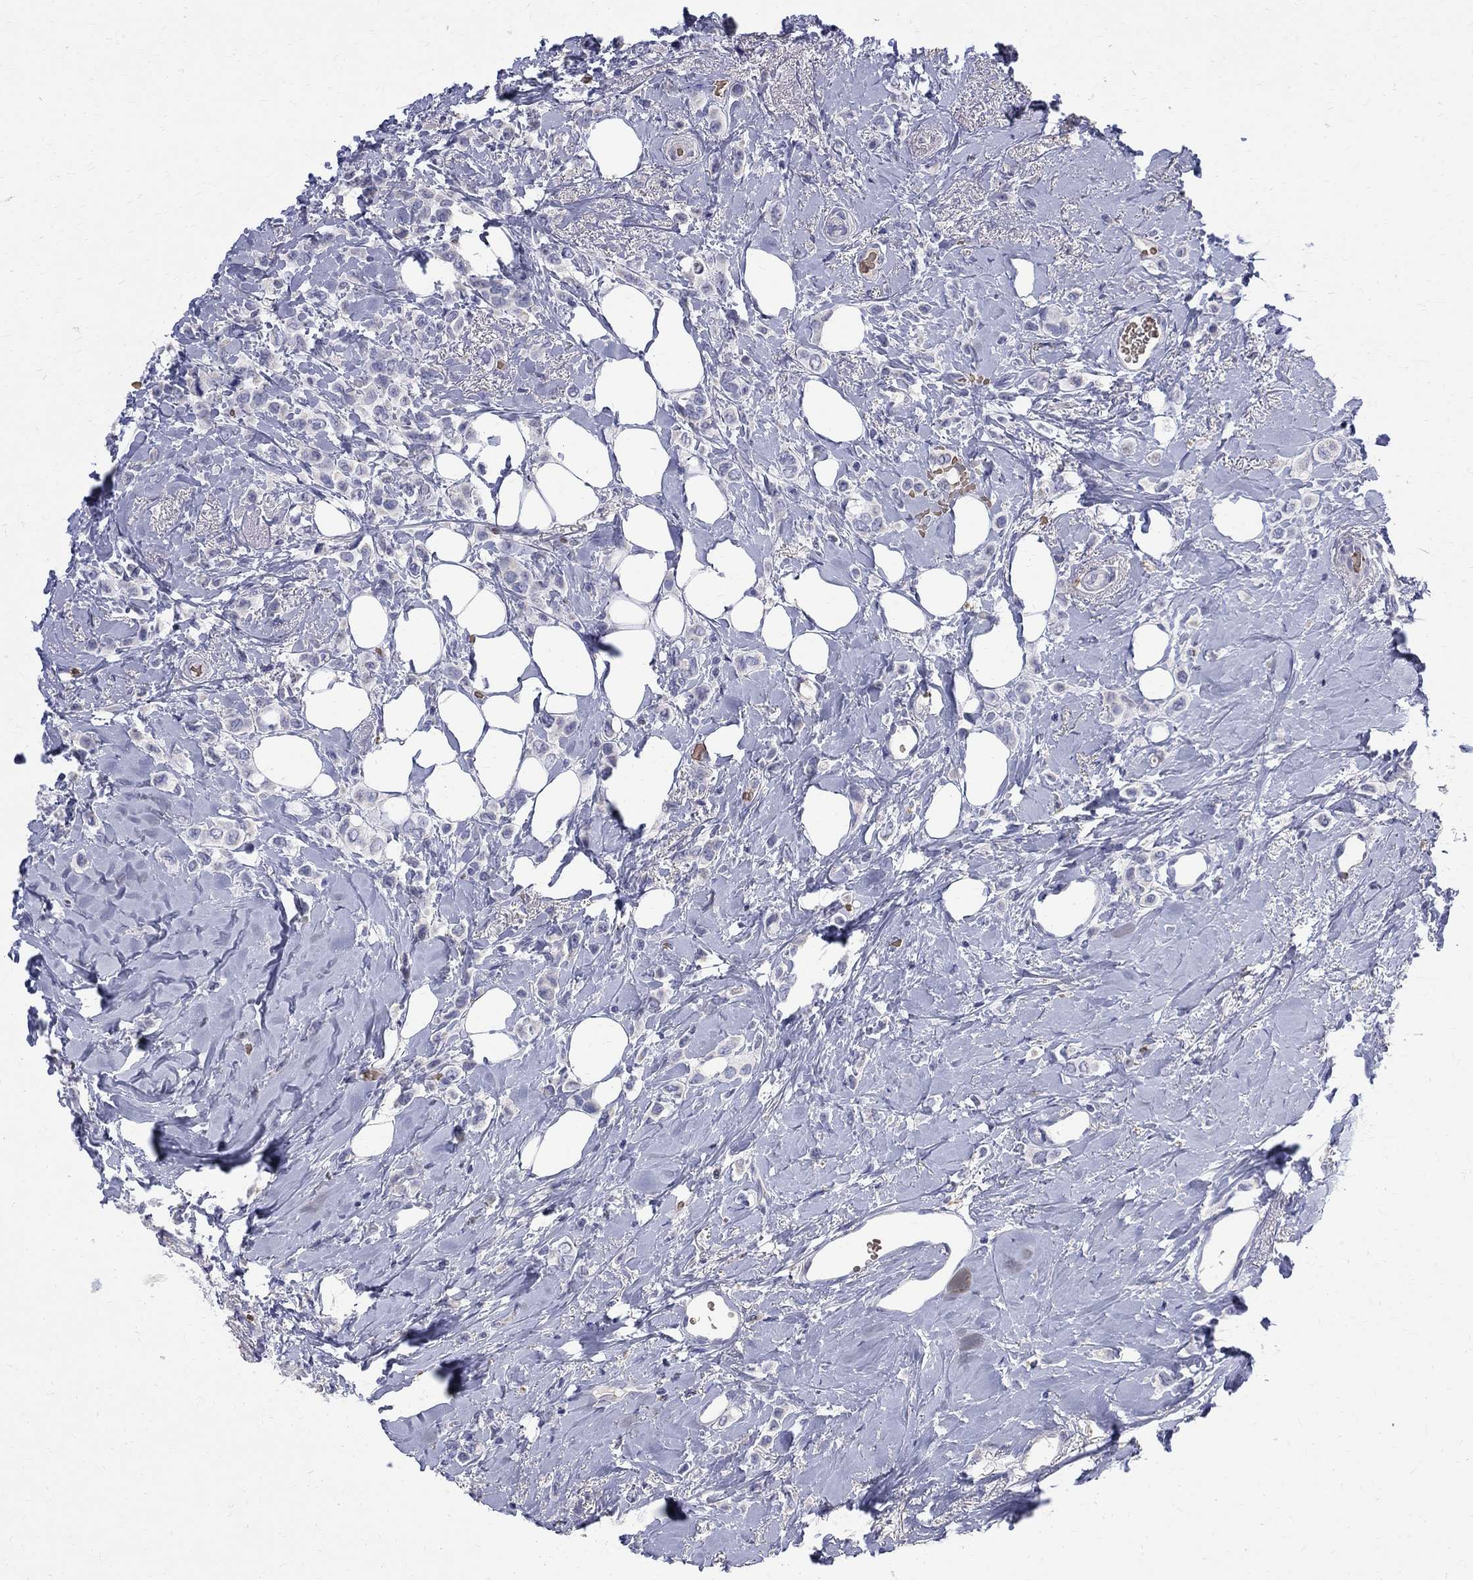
{"staining": {"intensity": "negative", "quantity": "none", "location": "none"}, "tissue": "breast cancer", "cell_type": "Tumor cells", "image_type": "cancer", "snomed": [{"axis": "morphology", "description": "Lobular carcinoma"}, {"axis": "topography", "description": "Breast"}], "caption": "A high-resolution micrograph shows immunohistochemistry (IHC) staining of lobular carcinoma (breast), which shows no significant expression in tumor cells.", "gene": "AGER", "patient": {"sex": "female", "age": 66}}